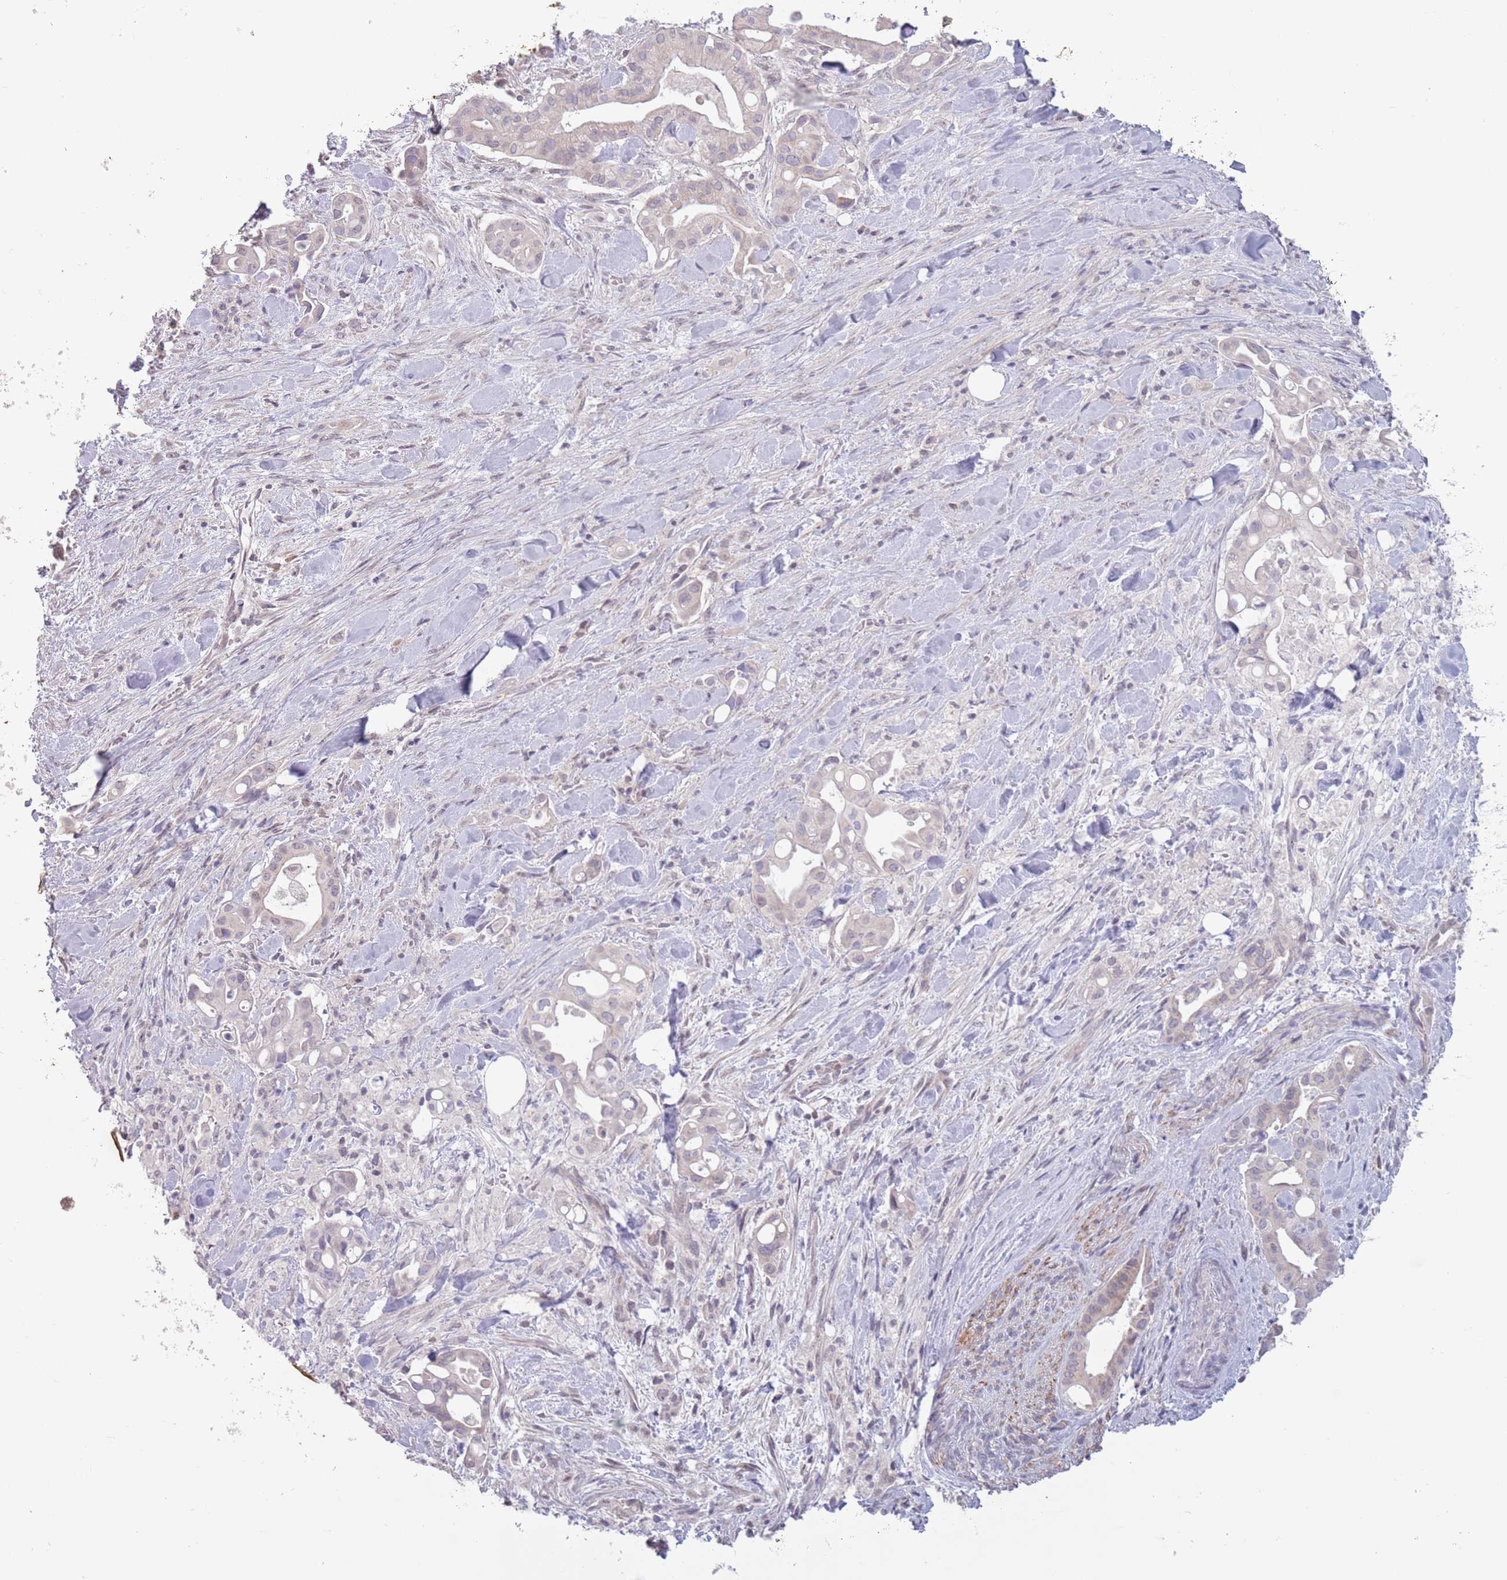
{"staining": {"intensity": "negative", "quantity": "none", "location": "none"}, "tissue": "liver cancer", "cell_type": "Tumor cells", "image_type": "cancer", "snomed": [{"axis": "morphology", "description": "Cholangiocarcinoma"}, {"axis": "topography", "description": "Liver"}], "caption": "Tumor cells show no significant staining in liver cancer. (DAB immunohistochemistry visualized using brightfield microscopy, high magnification).", "gene": "MRPL34", "patient": {"sex": "female", "age": 68}}